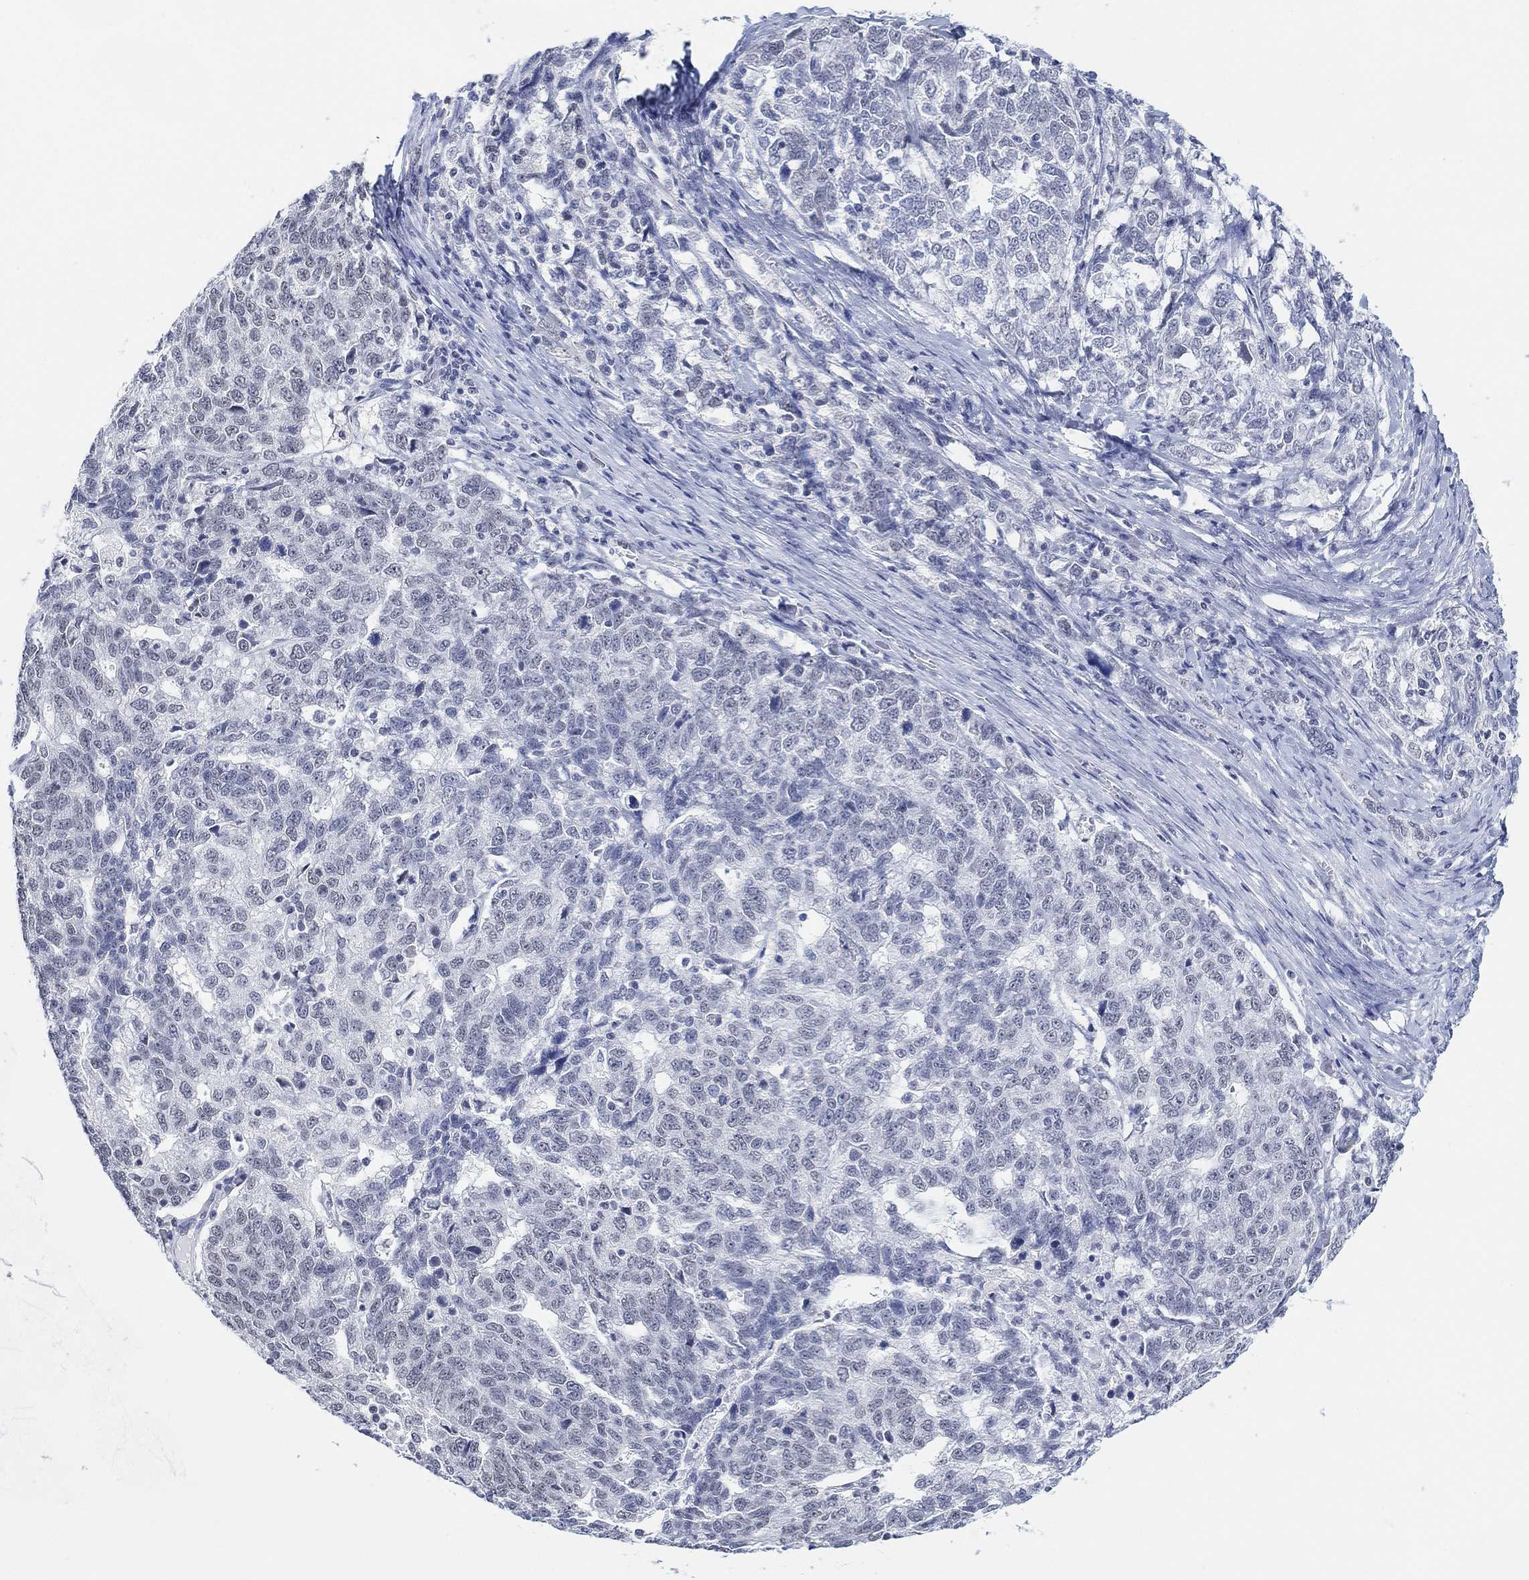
{"staining": {"intensity": "negative", "quantity": "none", "location": "none"}, "tissue": "ovarian cancer", "cell_type": "Tumor cells", "image_type": "cancer", "snomed": [{"axis": "morphology", "description": "Cystadenocarcinoma, serous, NOS"}, {"axis": "topography", "description": "Ovary"}], "caption": "This histopathology image is of ovarian serous cystadenocarcinoma stained with immunohistochemistry to label a protein in brown with the nuclei are counter-stained blue. There is no expression in tumor cells.", "gene": "PURG", "patient": {"sex": "female", "age": 71}}